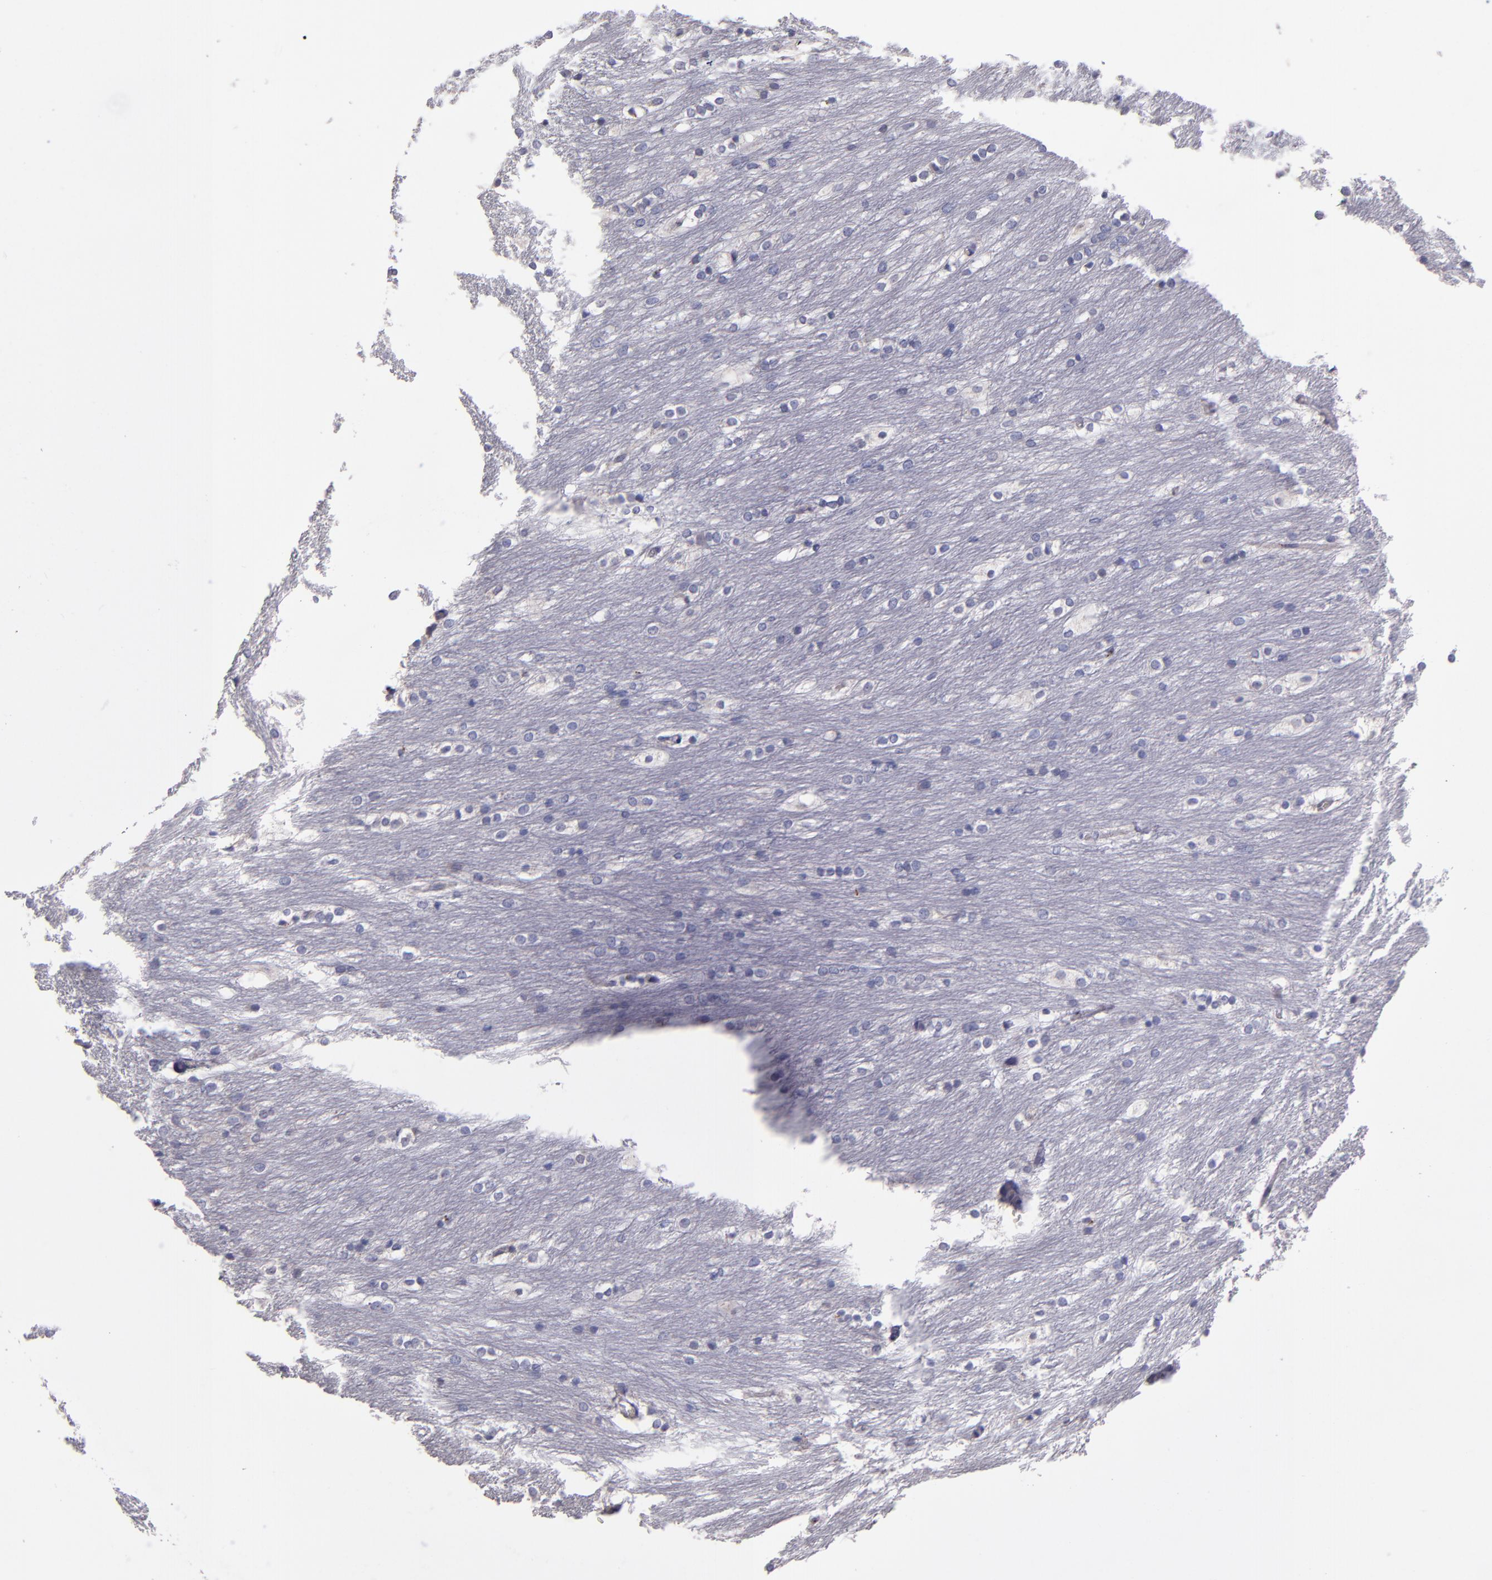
{"staining": {"intensity": "negative", "quantity": "none", "location": "none"}, "tissue": "caudate", "cell_type": "Glial cells", "image_type": "normal", "snomed": [{"axis": "morphology", "description": "Normal tissue, NOS"}, {"axis": "topography", "description": "Lateral ventricle wall"}], "caption": "An immunohistochemistry (IHC) photomicrograph of normal caudate is shown. There is no staining in glial cells of caudate.", "gene": "RAB41", "patient": {"sex": "female", "age": 19}}